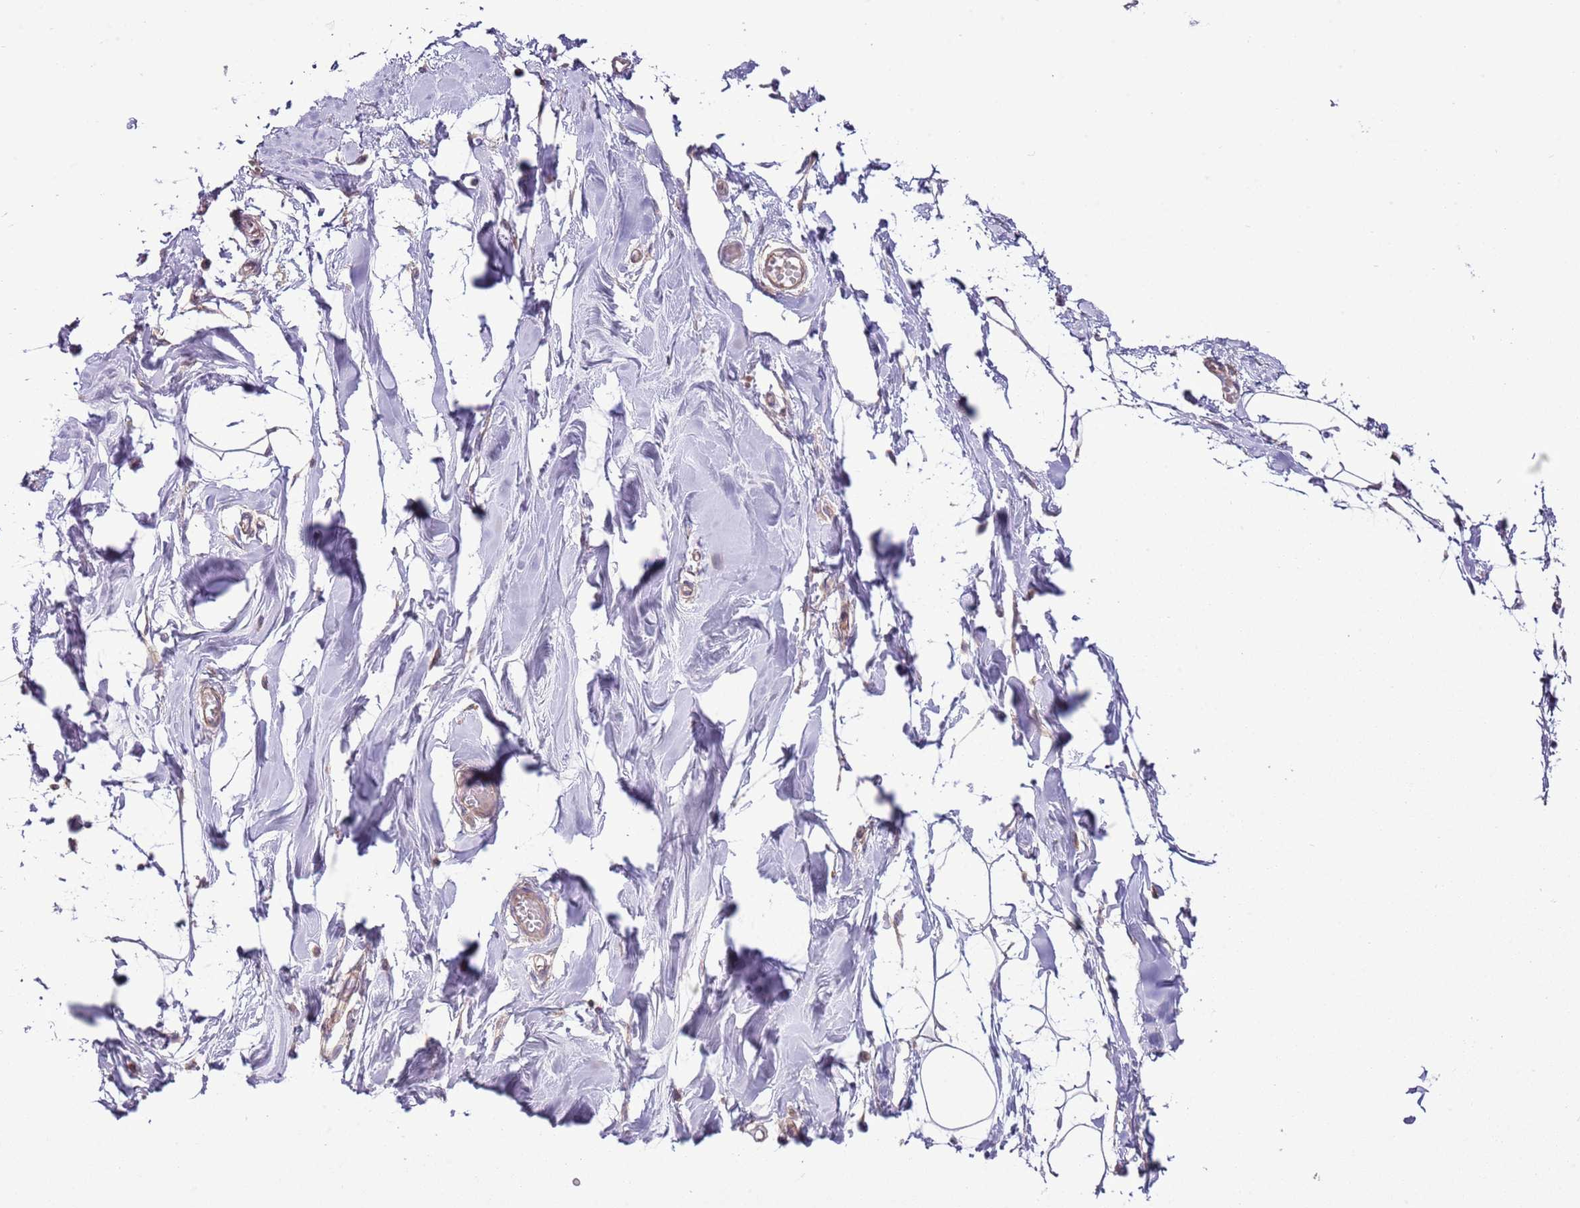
{"staining": {"intensity": "negative", "quantity": "none", "location": "none"}, "tissue": "breast", "cell_type": "Adipocytes", "image_type": "normal", "snomed": [{"axis": "morphology", "description": "Normal tissue, NOS"}, {"axis": "topography", "description": "Breast"}], "caption": "Immunohistochemical staining of unremarkable breast shows no significant staining in adipocytes.", "gene": "LPIN2", "patient": {"sex": "female", "age": 27}}